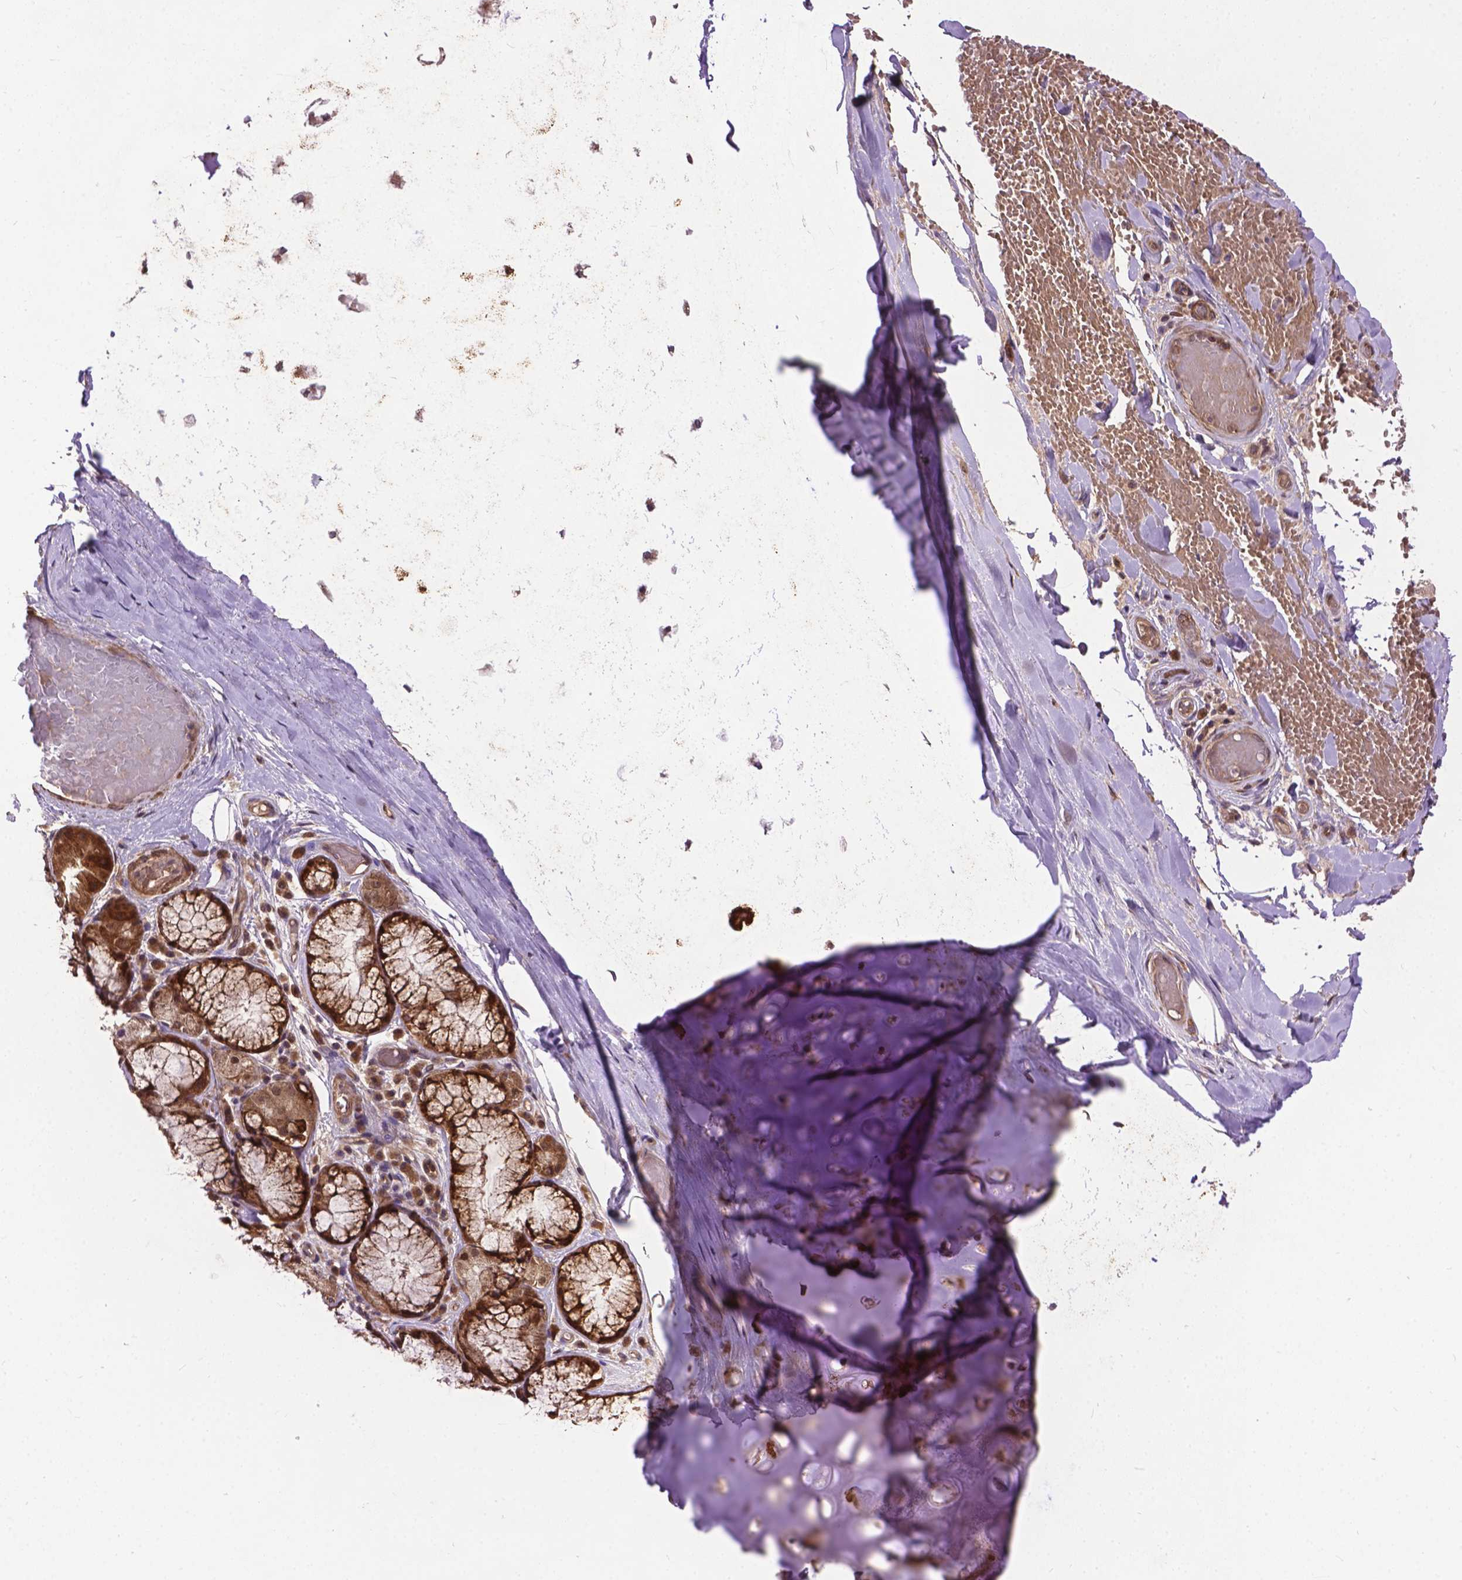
{"staining": {"intensity": "strong", "quantity": ">75%", "location": "cytoplasmic/membranous"}, "tissue": "soft tissue", "cell_type": "Chondrocytes", "image_type": "normal", "snomed": [{"axis": "morphology", "description": "Normal tissue, NOS"}, {"axis": "topography", "description": "Cartilage tissue"}, {"axis": "topography", "description": "Bronchus"}], "caption": "Protein staining demonstrates strong cytoplasmic/membranous positivity in about >75% of chondrocytes in unremarkable soft tissue.", "gene": "ZNF616", "patient": {"sex": "male", "age": 64}}